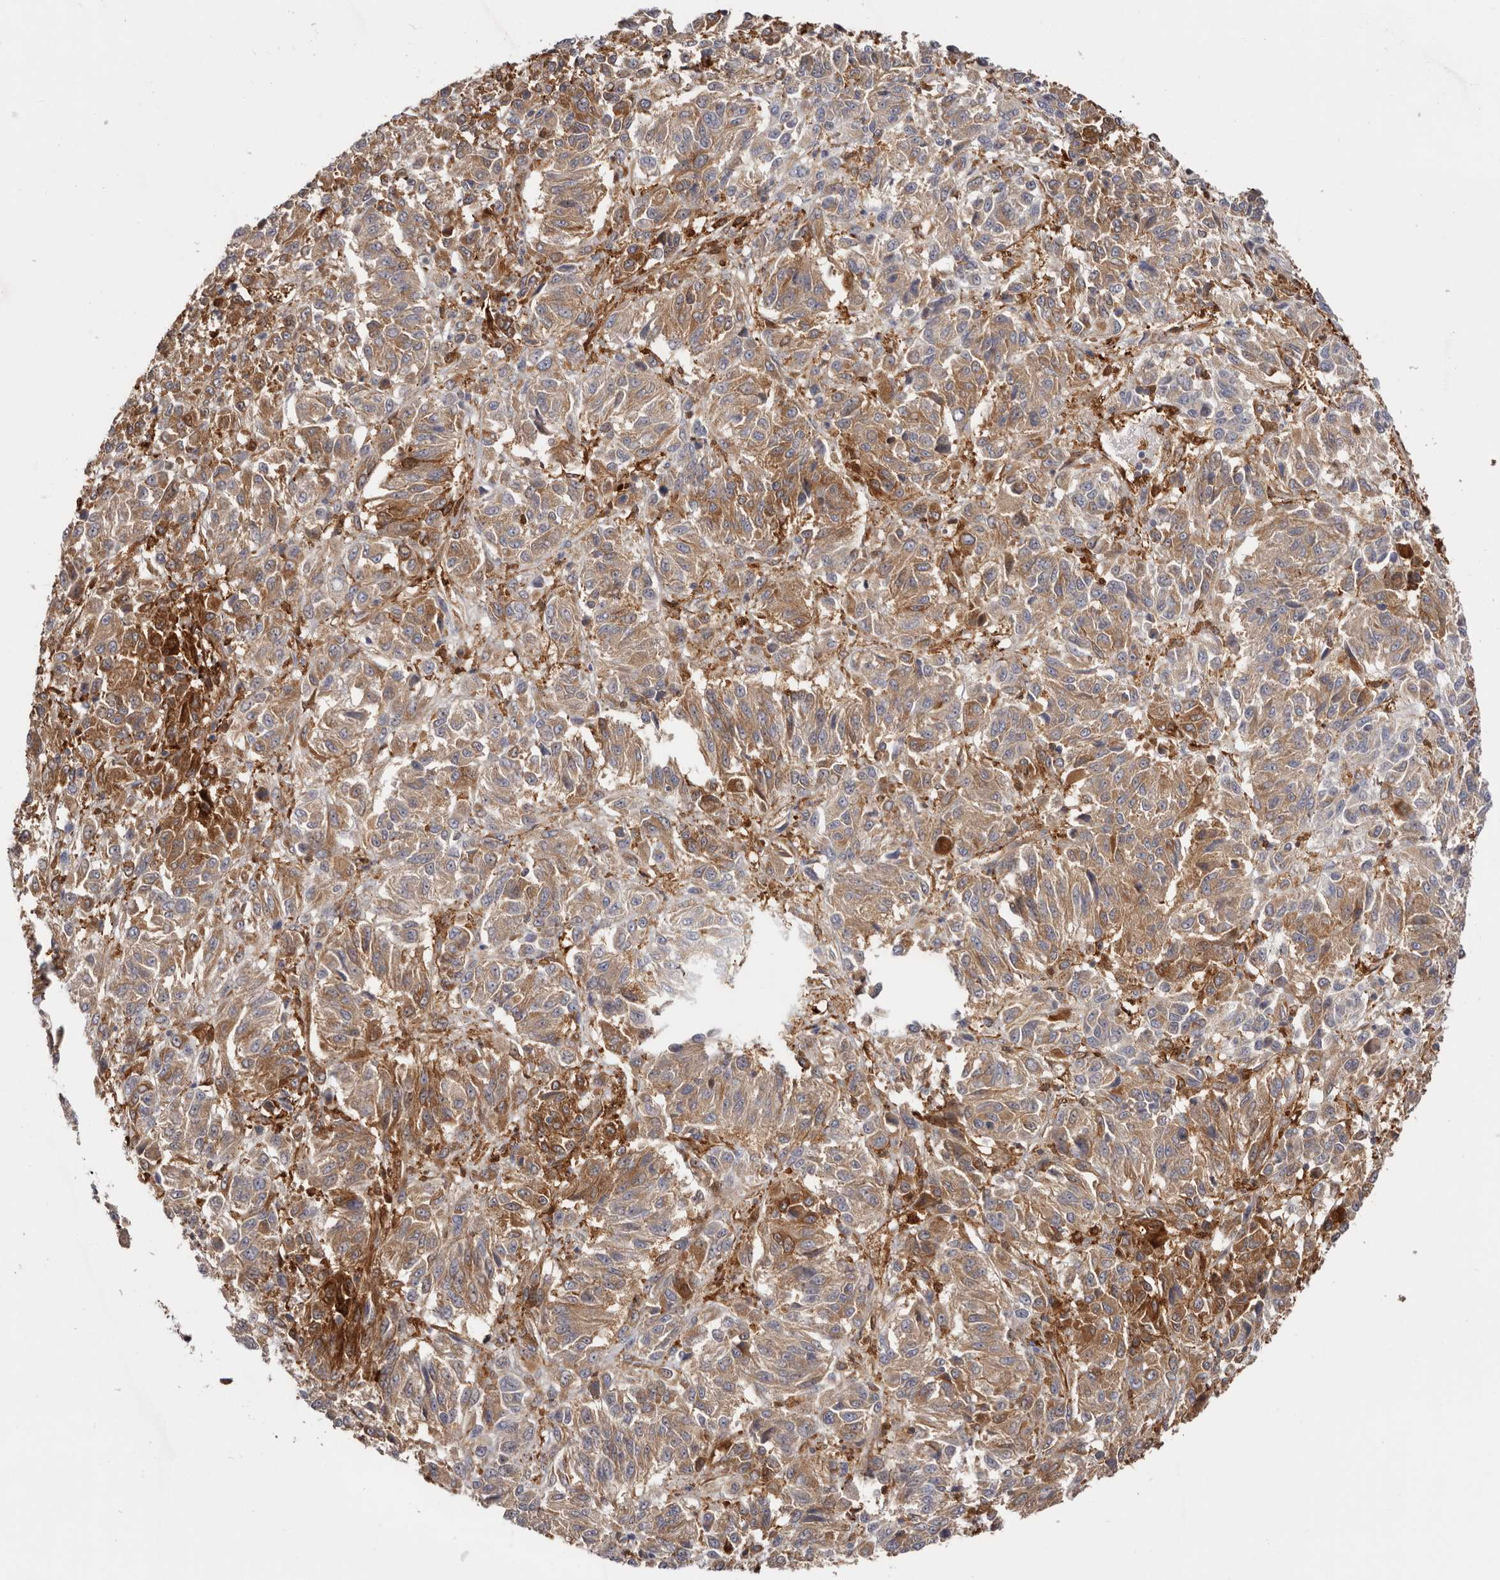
{"staining": {"intensity": "moderate", "quantity": ">75%", "location": "cytoplasmic/membranous"}, "tissue": "melanoma", "cell_type": "Tumor cells", "image_type": "cancer", "snomed": [{"axis": "morphology", "description": "Malignant melanoma, Metastatic site"}, {"axis": "topography", "description": "Lung"}], "caption": "IHC photomicrograph of neoplastic tissue: human melanoma stained using IHC exhibits medium levels of moderate protein expression localized specifically in the cytoplasmic/membranous of tumor cells, appearing as a cytoplasmic/membranous brown color.", "gene": "LAP3", "patient": {"sex": "male", "age": 64}}